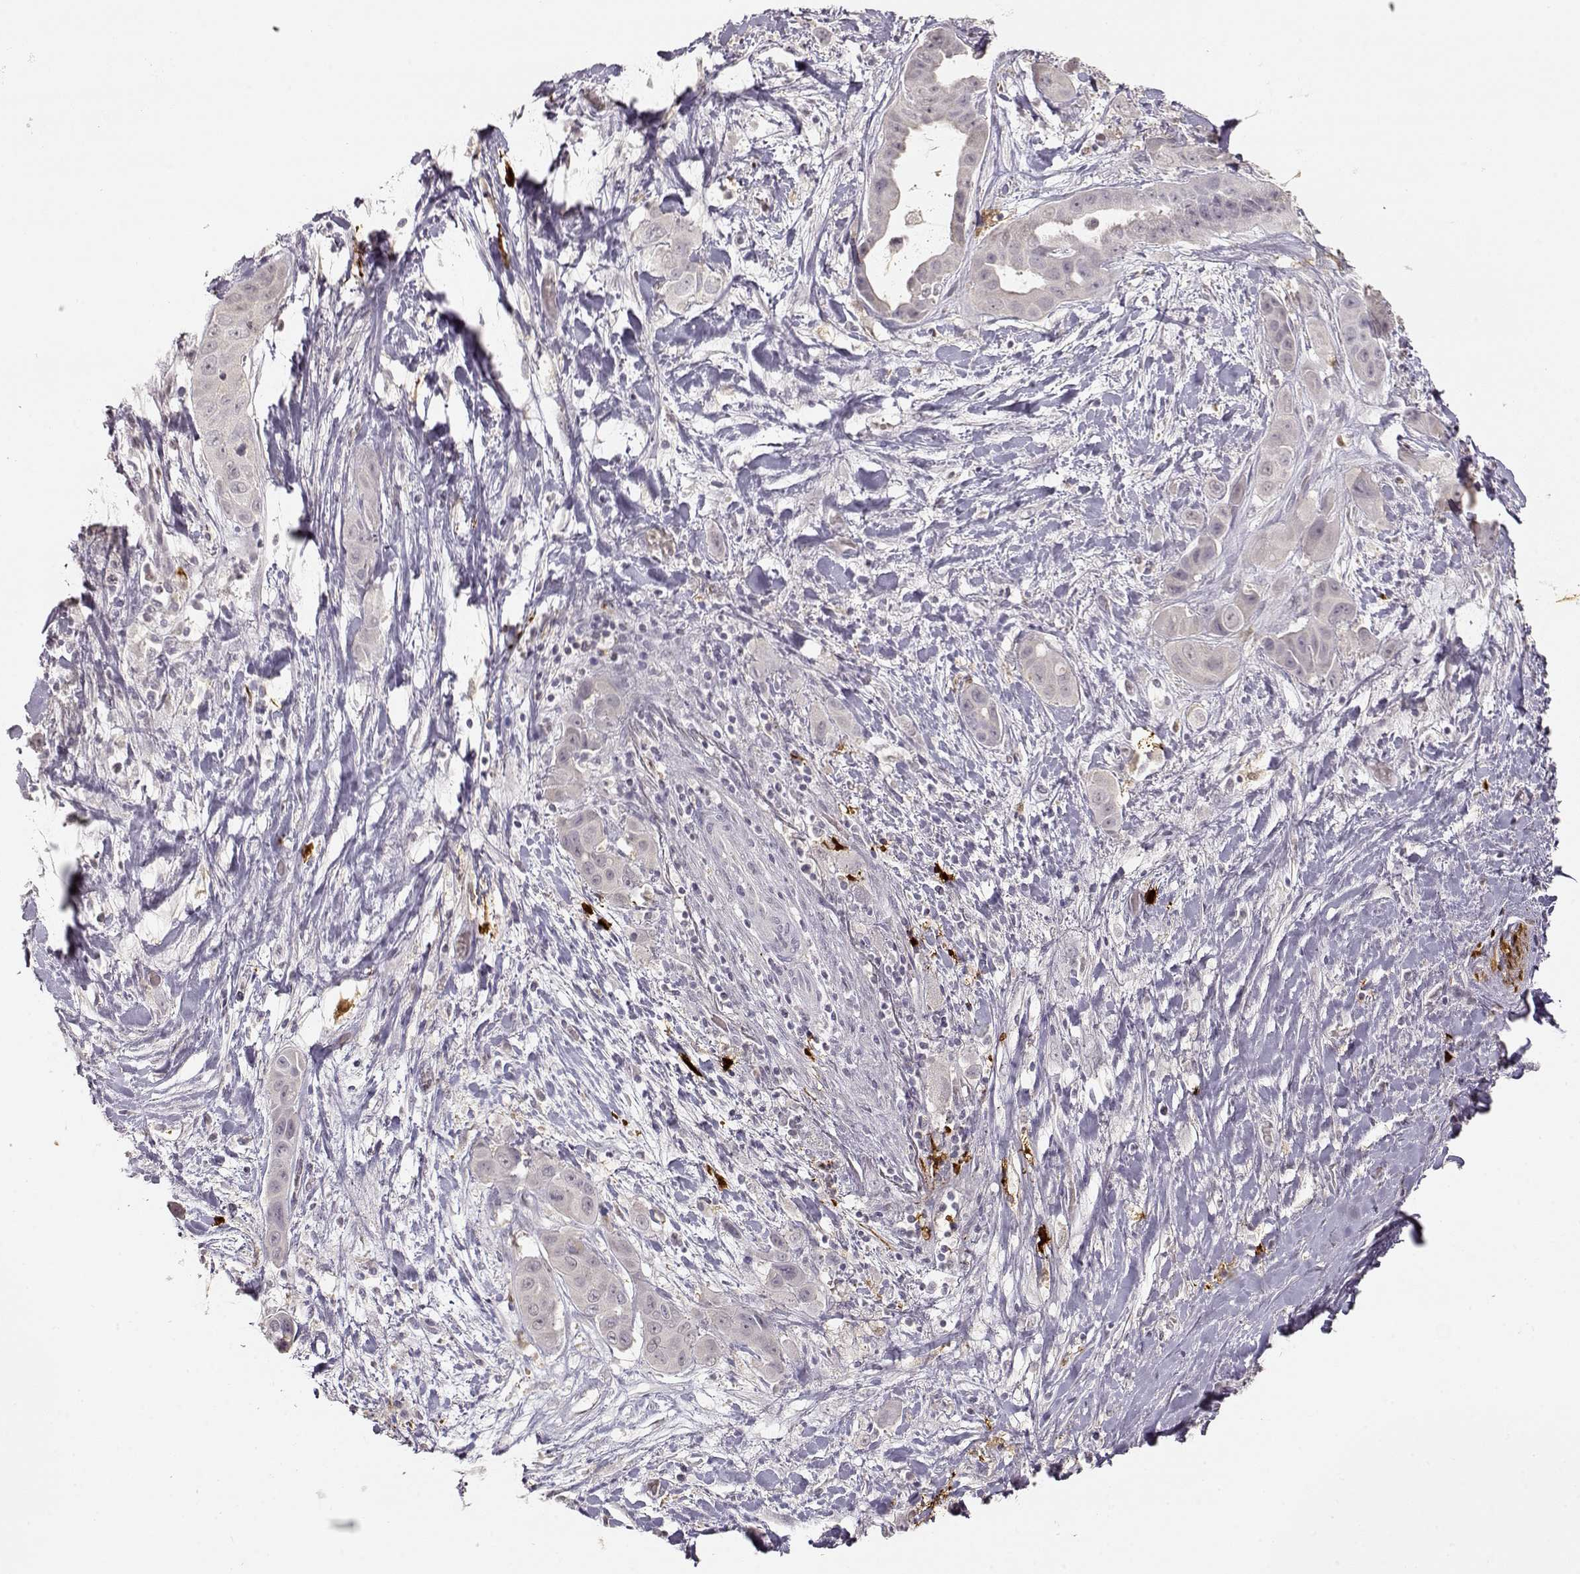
{"staining": {"intensity": "negative", "quantity": "none", "location": "none"}, "tissue": "liver cancer", "cell_type": "Tumor cells", "image_type": "cancer", "snomed": [{"axis": "morphology", "description": "Cholangiocarcinoma"}, {"axis": "topography", "description": "Liver"}], "caption": "A histopathology image of liver cancer stained for a protein demonstrates no brown staining in tumor cells.", "gene": "S100B", "patient": {"sex": "female", "age": 52}}